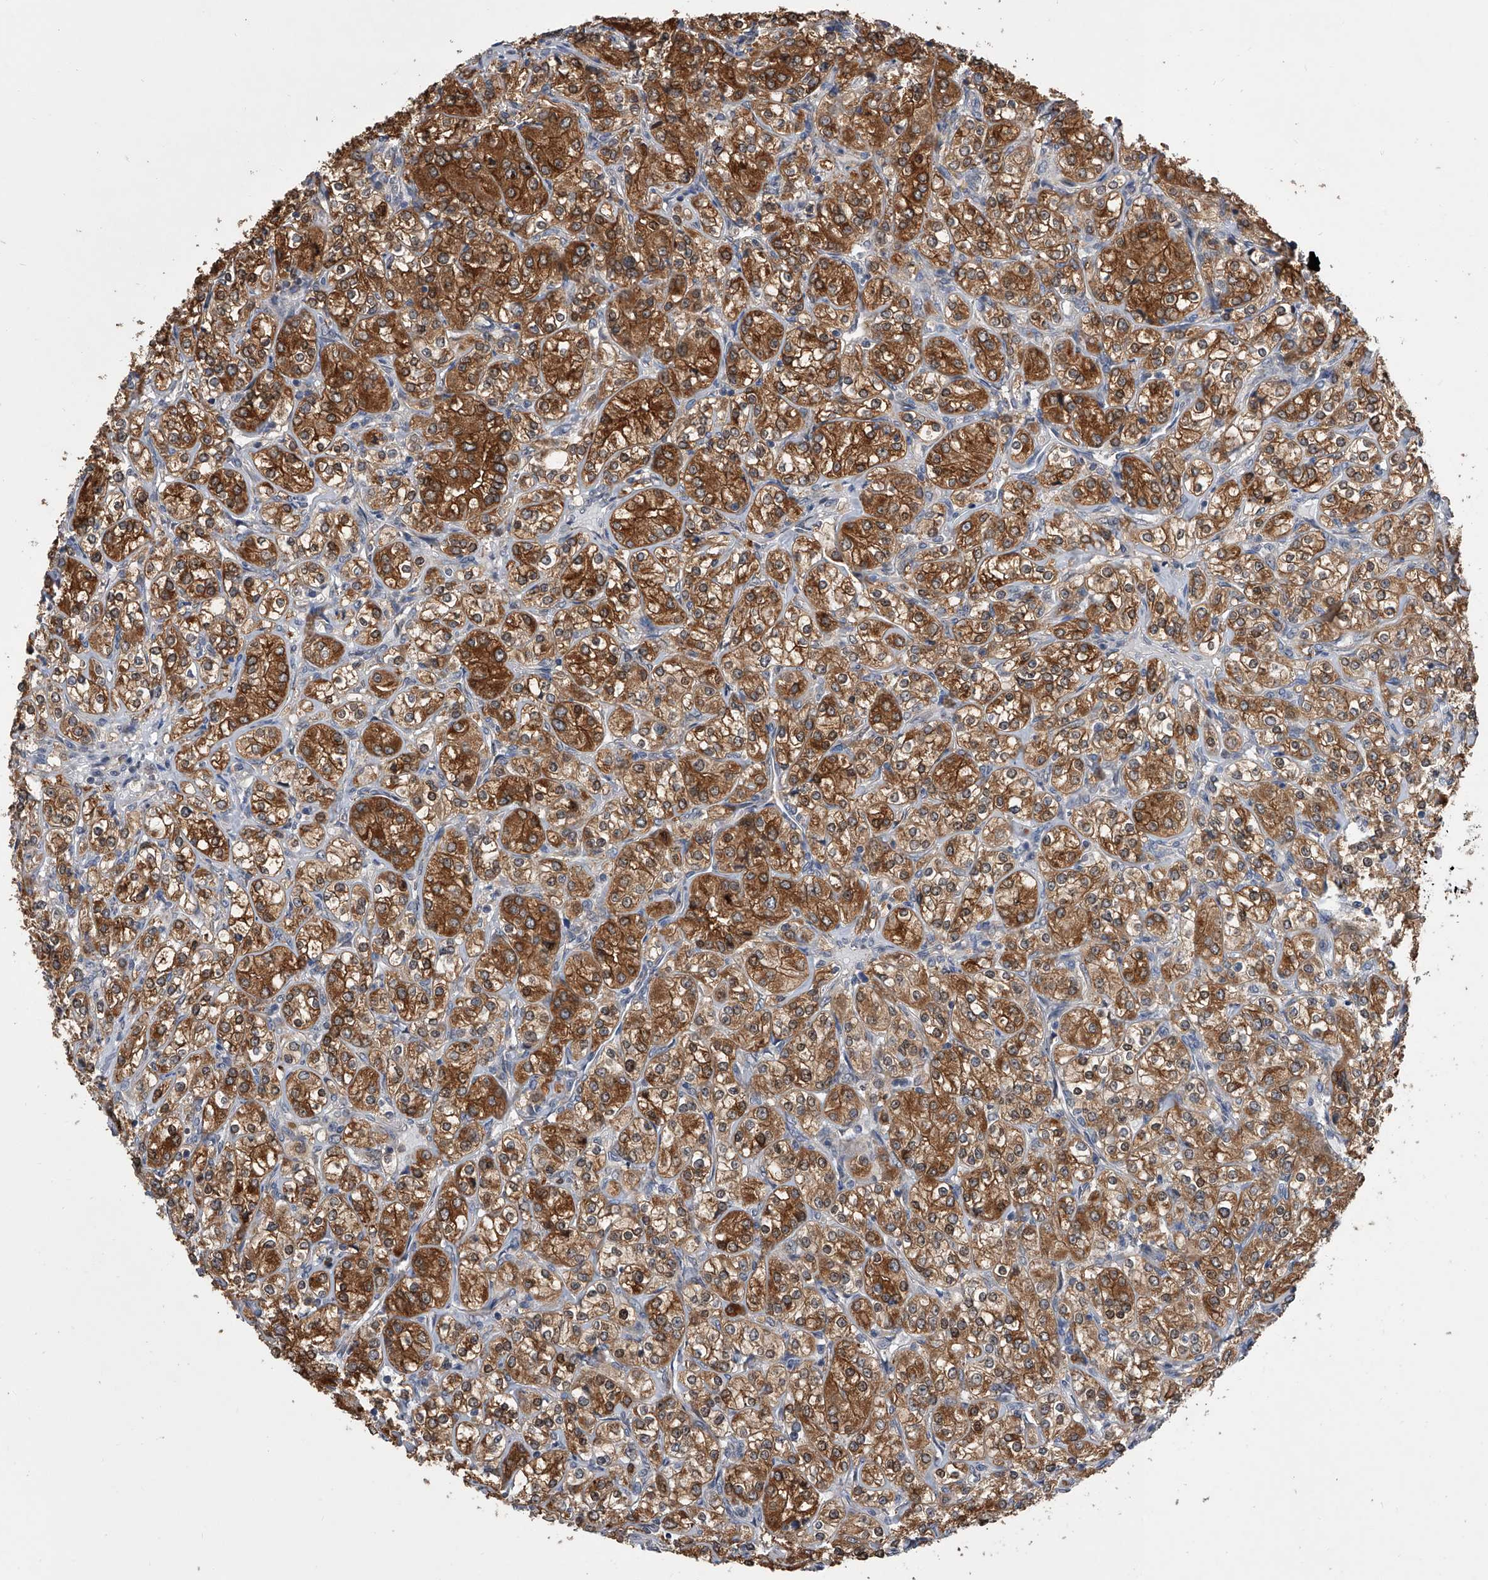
{"staining": {"intensity": "strong", "quantity": ">75%", "location": "cytoplasmic/membranous"}, "tissue": "renal cancer", "cell_type": "Tumor cells", "image_type": "cancer", "snomed": [{"axis": "morphology", "description": "Adenocarcinoma, NOS"}, {"axis": "topography", "description": "Kidney"}], "caption": "Immunohistochemistry histopathology image of renal adenocarcinoma stained for a protein (brown), which shows high levels of strong cytoplasmic/membranous staining in approximately >75% of tumor cells.", "gene": "BHLHE23", "patient": {"sex": "male", "age": 77}}